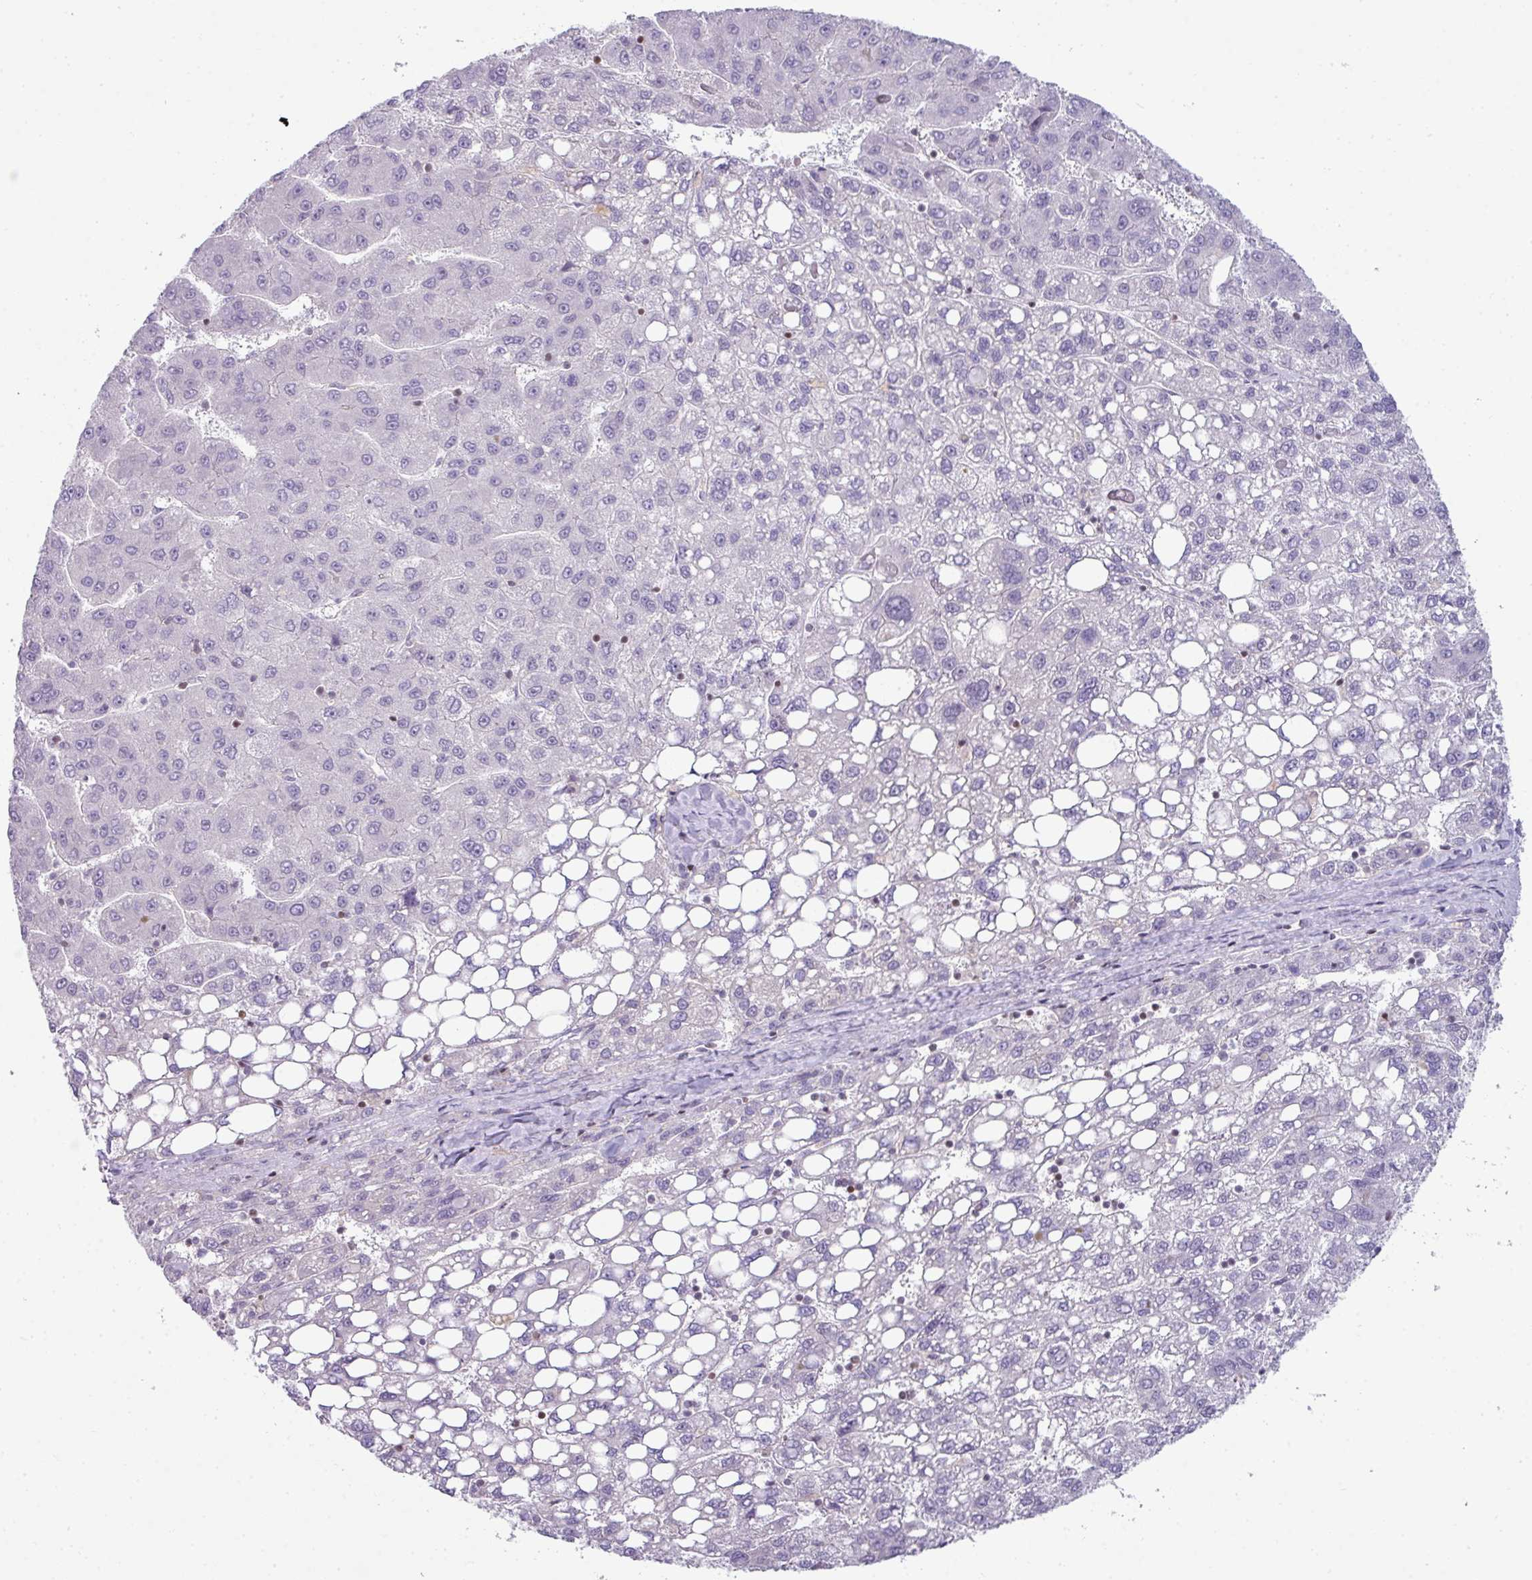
{"staining": {"intensity": "negative", "quantity": "none", "location": "none"}, "tissue": "liver cancer", "cell_type": "Tumor cells", "image_type": "cancer", "snomed": [{"axis": "morphology", "description": "Carcinoma, Hepatocellular, NOS"}, {"axis": "topography", "description": "Liver"}], "caption": "Immunohistochemistry (IHC) photomicrograph of hepatocellular carcinoma (liver) stained for a protein (brown), which demonstrates no positivity in tumor cells. The staining is performed using DAB brown chromogen with nuclei counter-stained in using hematoxylin.", "gene": "STAT5A", "patient": {"sex": "female", "age": 82}}